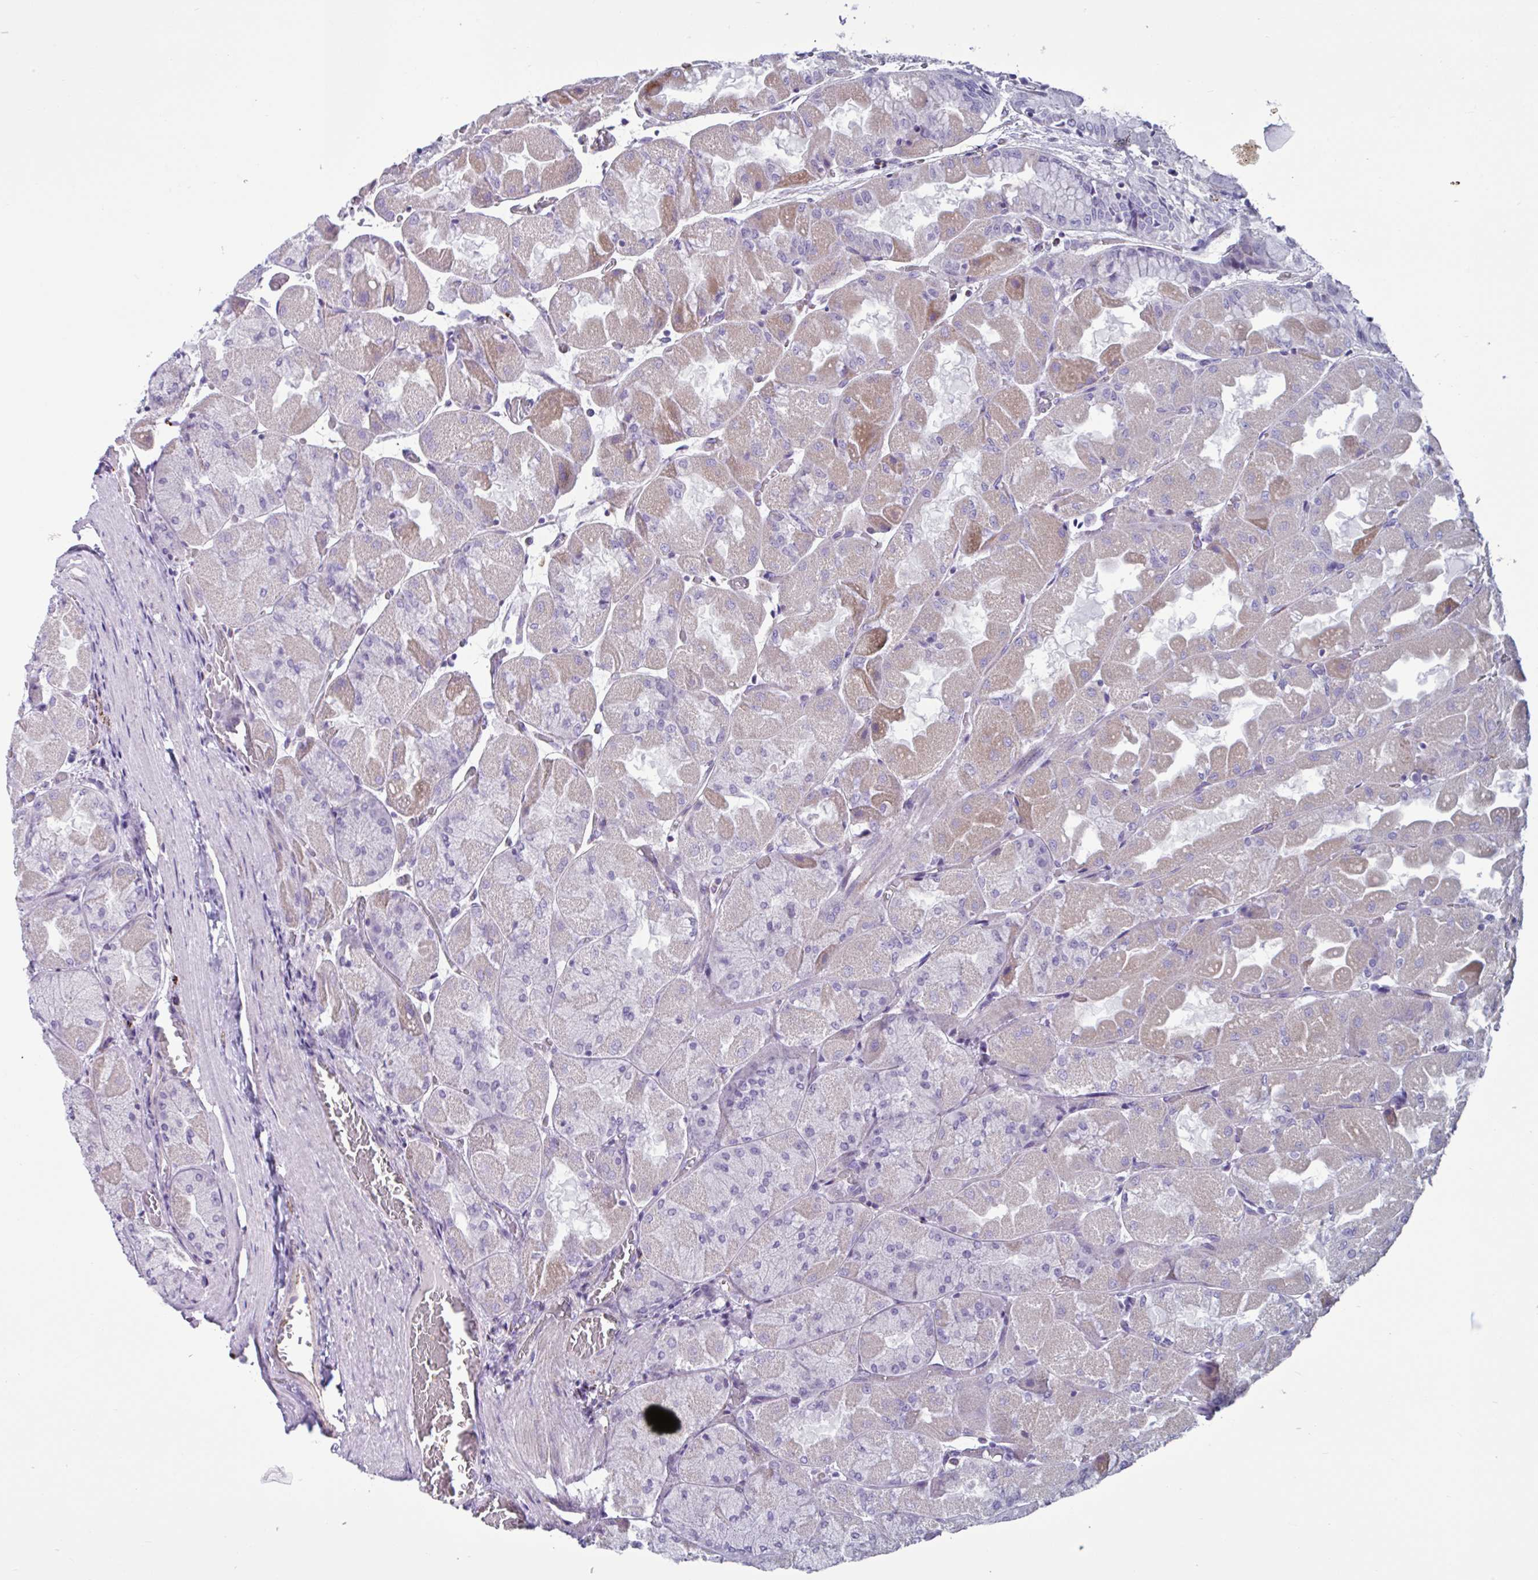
{"staining": {"intensity": "moderate", "quantity": "<25%", "location": "cytoplasmic/membranous"}, "tissue": "stomach", "cell_type": "Glandular cells", "image_type": "normal", "snomed": [{"axis": "morphology", "description": "Normal tissue, NOS"}, {"axis": "topography", "description": "Stomach"}], "caption": "DAB immunohistochemical staining of benign human stomach displays moderate cytoplasmic/membranous protein positivity in approximately <25% of glandular cells. (brown staining indicates protein expression, while blue staining denotes nuclei).", "gene": "TMEM86B", "patient": {"sex": "female", "age": 61}}